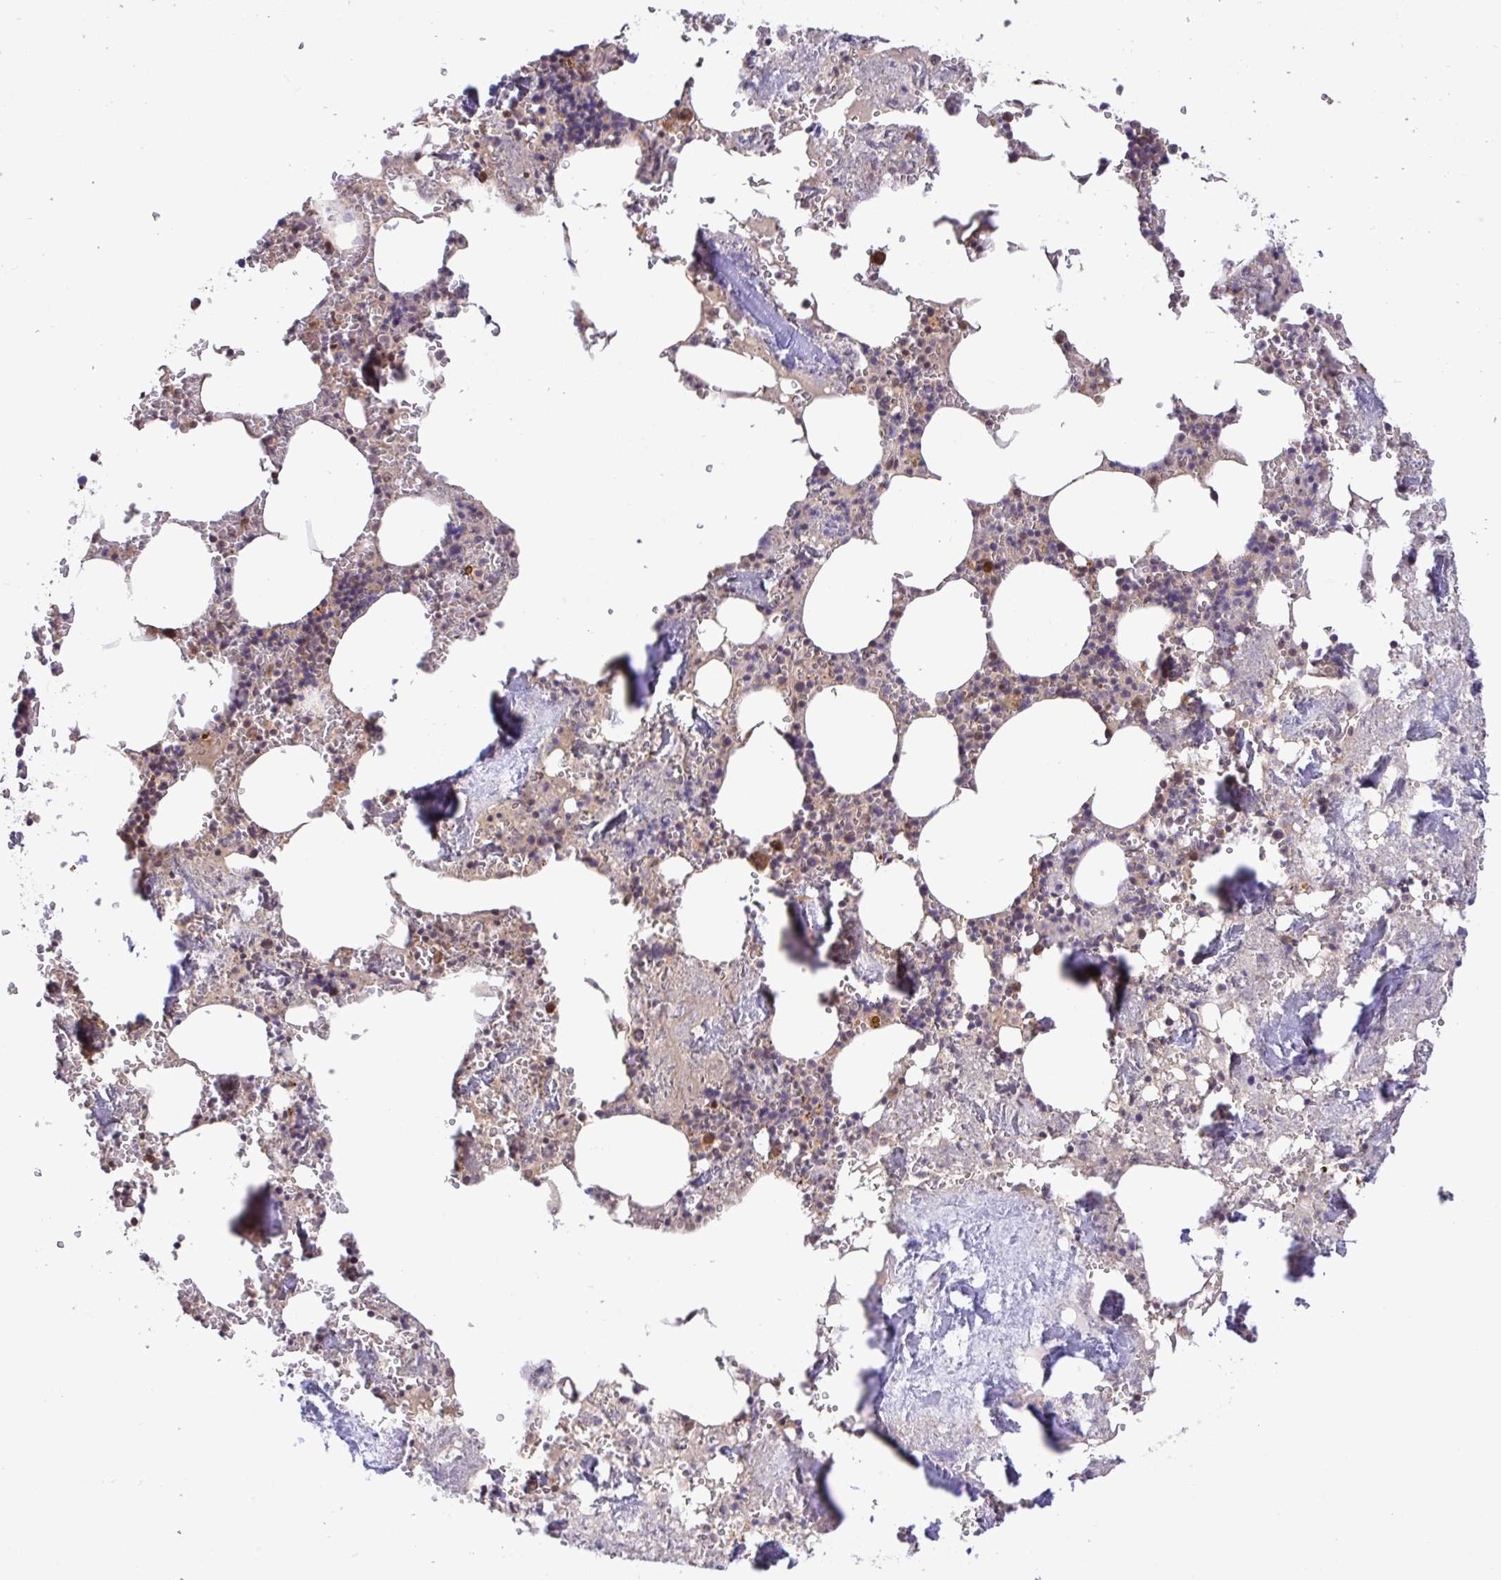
{"staining": {"intensity": "strong", "quantity": "<25%", "location": "cytoplasmic/membranous"}, "tissue": "bone marrow", "cell_type": "Hematopoietic cells", "image_type": "normal", "snomed": [{"axis": "morphology", "description": "Normal tissue, NOS"}, {"axis": "topography", "description": "Bone marrow"}], "caption": "A photomicrograph of bone marrow stained for a protein demonstrates strong cytoplasmic/membranous brown staining in hematopoietic cells.", "gene": "C12orf57", "patient": {"sex": "male", "age": 54}}